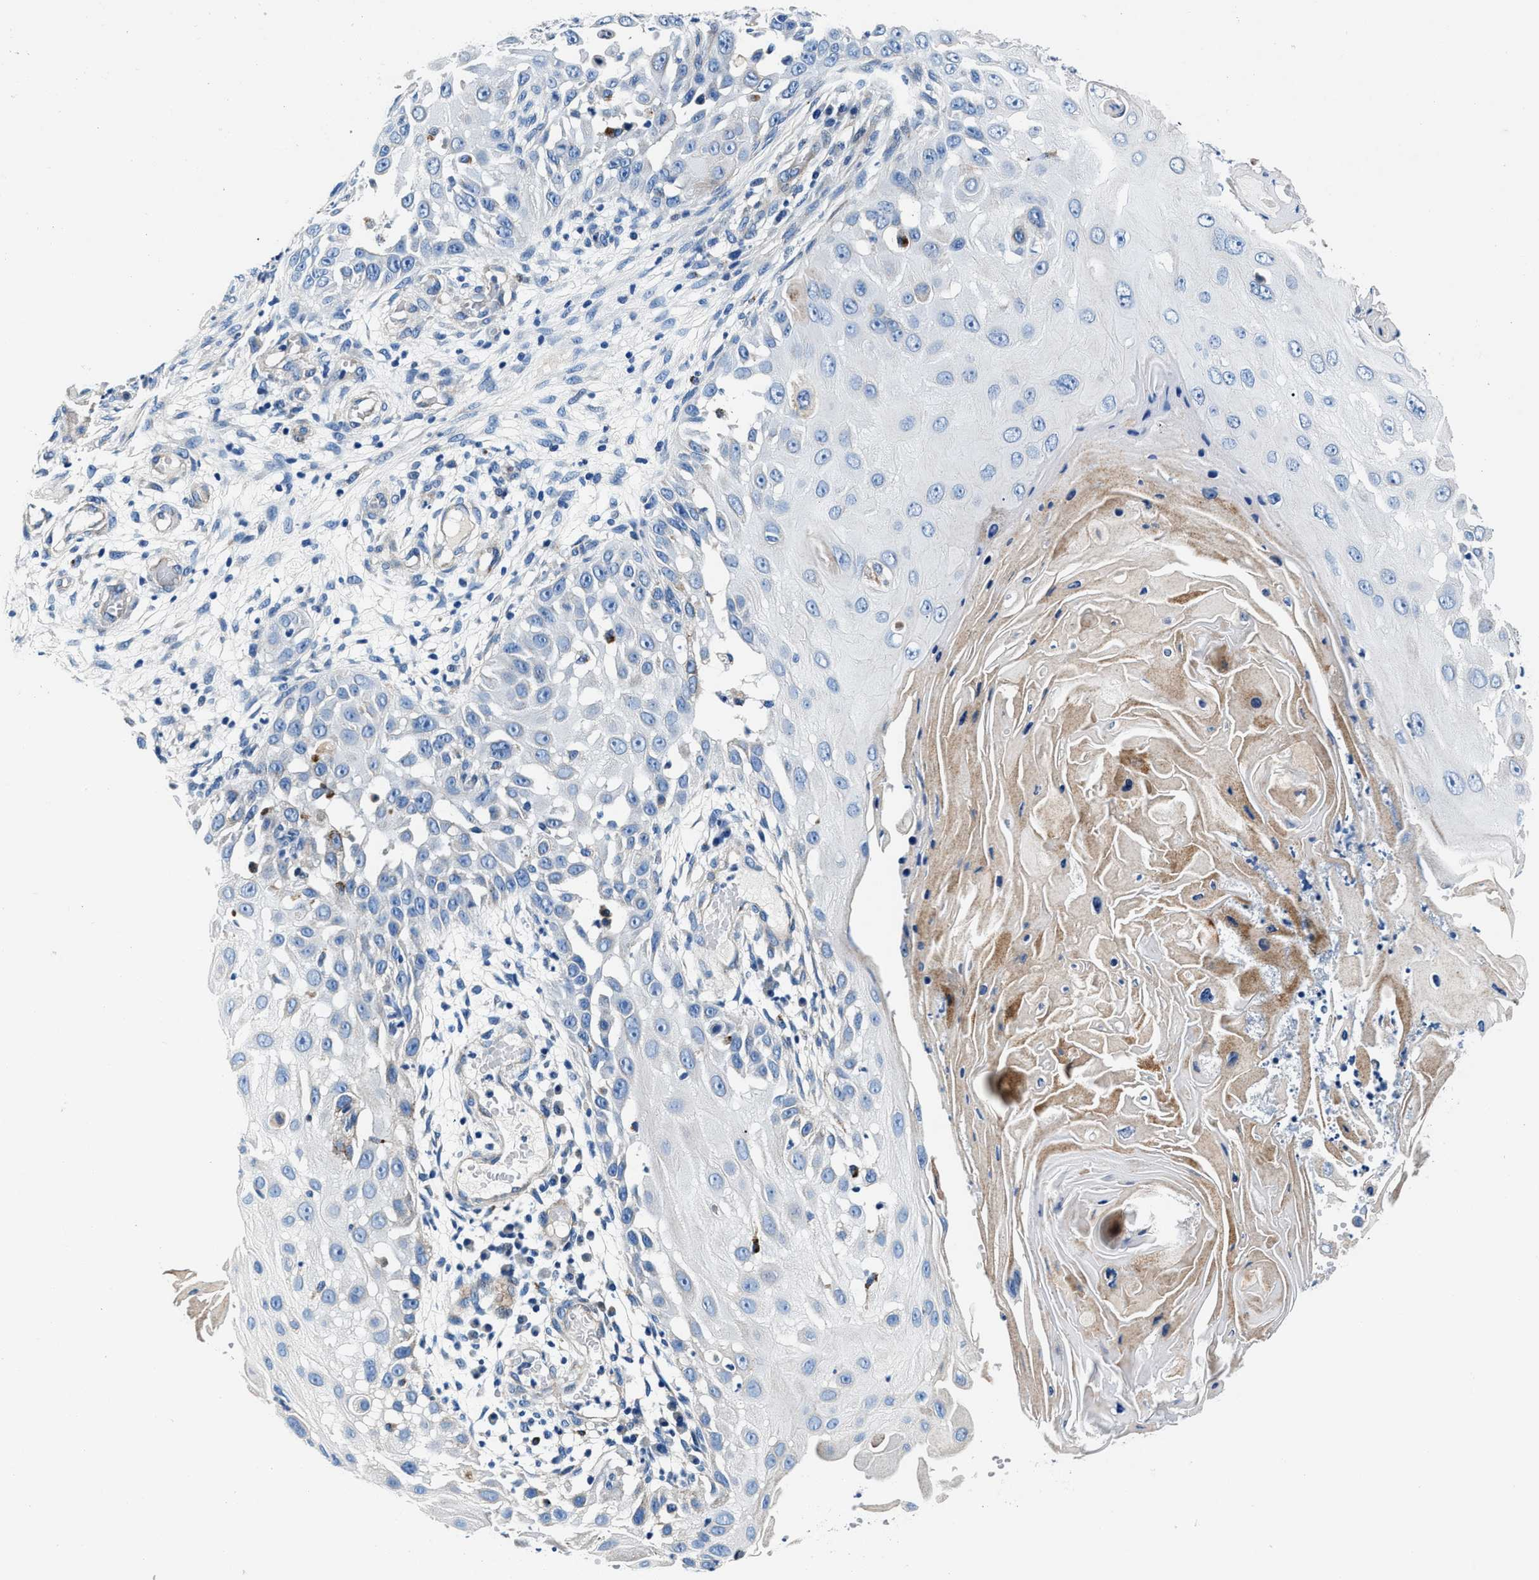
{"staining": {"intensity": "moderate", "quantity": "<25%", "location": "cytoplasmic/membranous"}, "tissue": "skin cancer", "cell_type": "Tumor cells", "image_type": "cancer", "snomed": [{"axis": "morphology", "description": "Squamous cell carcinoma, NOS"}, {"axis": "topography", "description": "Skin"}], "caption": "Skin cancer (squamous cell carcinoma) stained with DAB immunohistochemistry exhibits low levels of moderate cytoplasmic/membranous staining in about <25% of tumor cells.", "gene": "DAG1", "patient": {"sex": "female", "age": 44}}